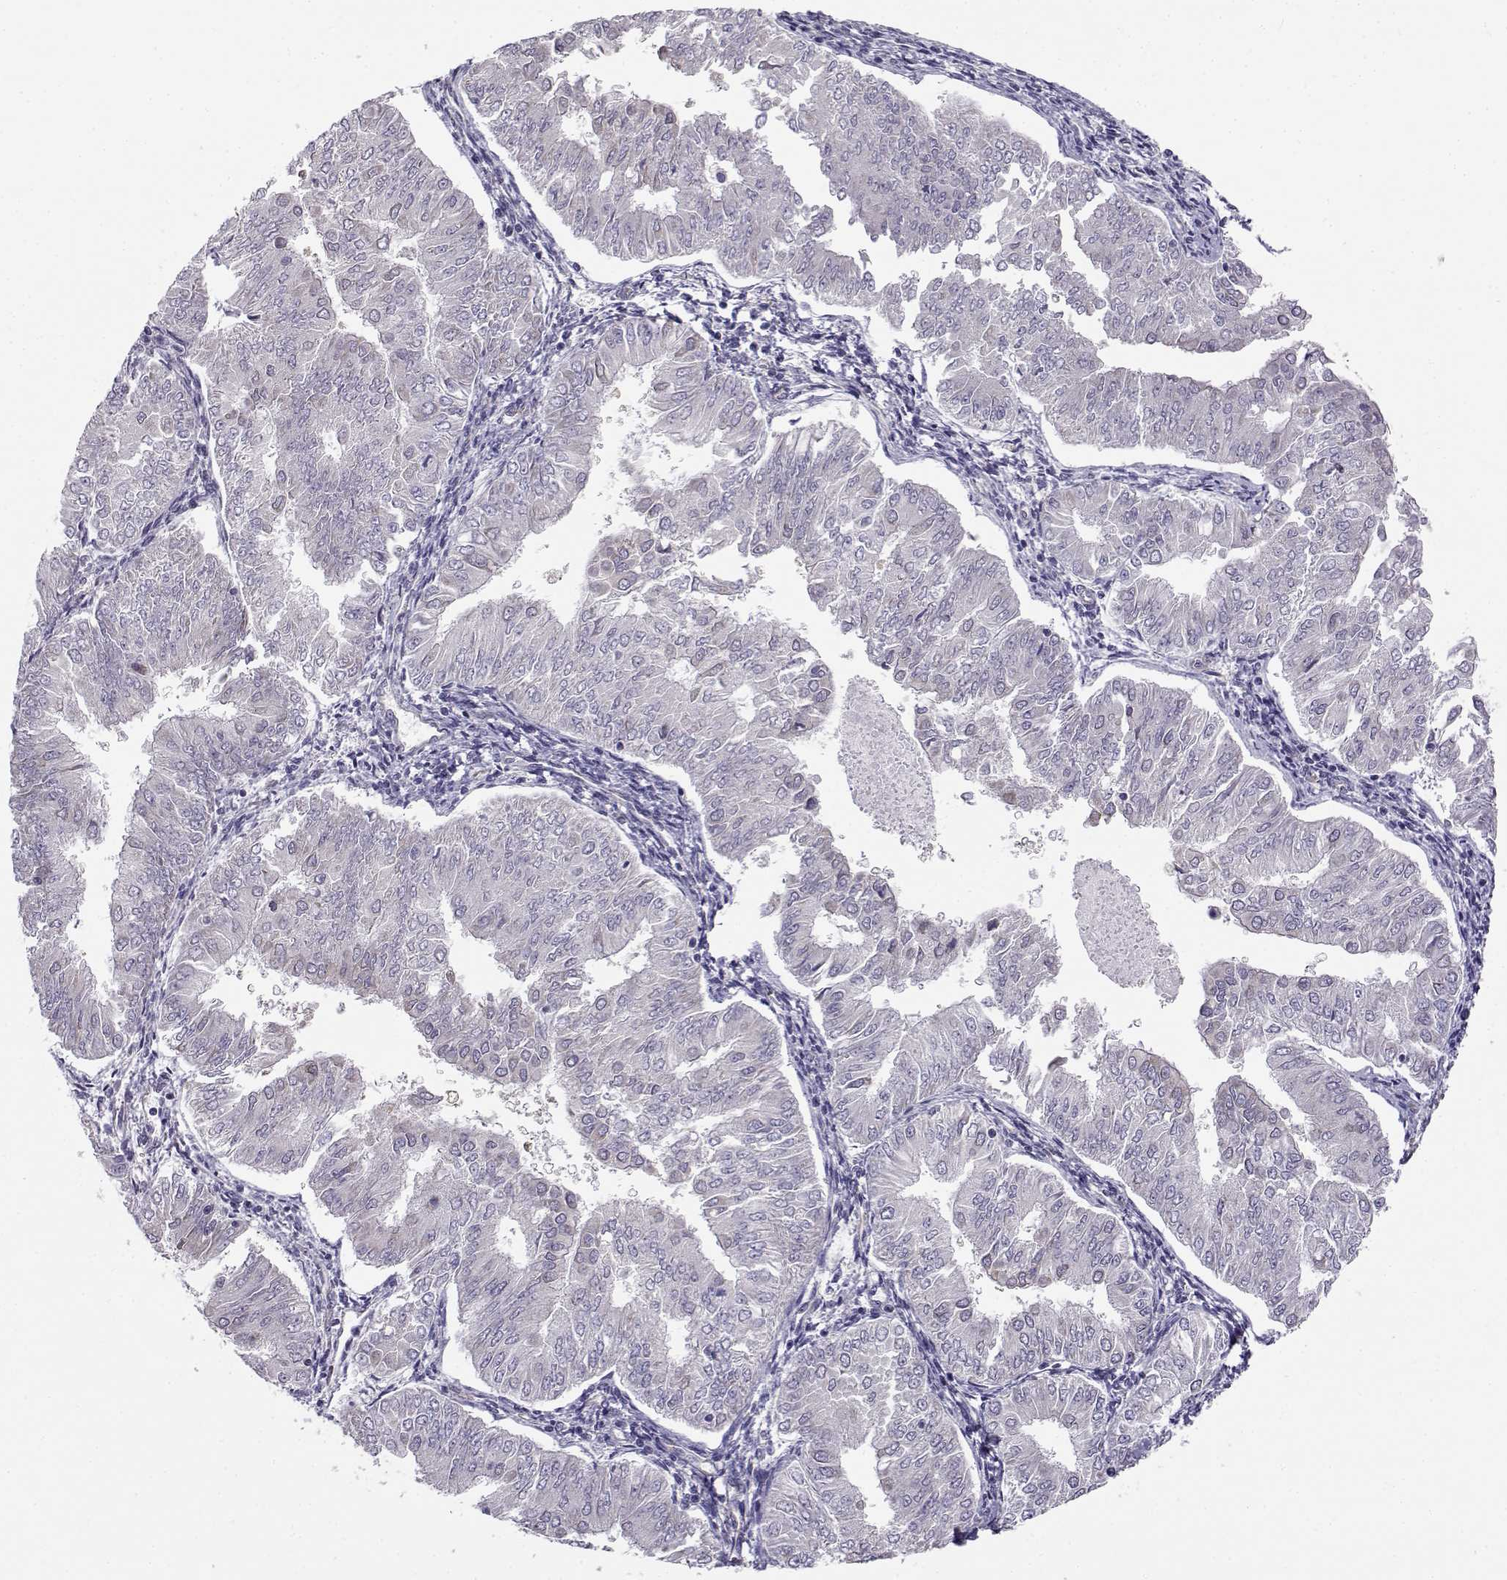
{"staining": {"intensity": "negative", "quantity": "none", "location": "none"}, "tissue": "endometrial cancer", "cell_type": "Tumor cells", "image_type": "cancer", "snomed": [{"axis": "morphology", "description": "Adenocarcinoma, NOS"}, {"axis": "topography", "description": "Endometrium"}], "caption": "Adenocarcinoma (endometrial) stained for a protein using IHC exhibits no positivity tumor cells.", "gene": "BEND6", "patient": {"sex": "female", "age": 53}}